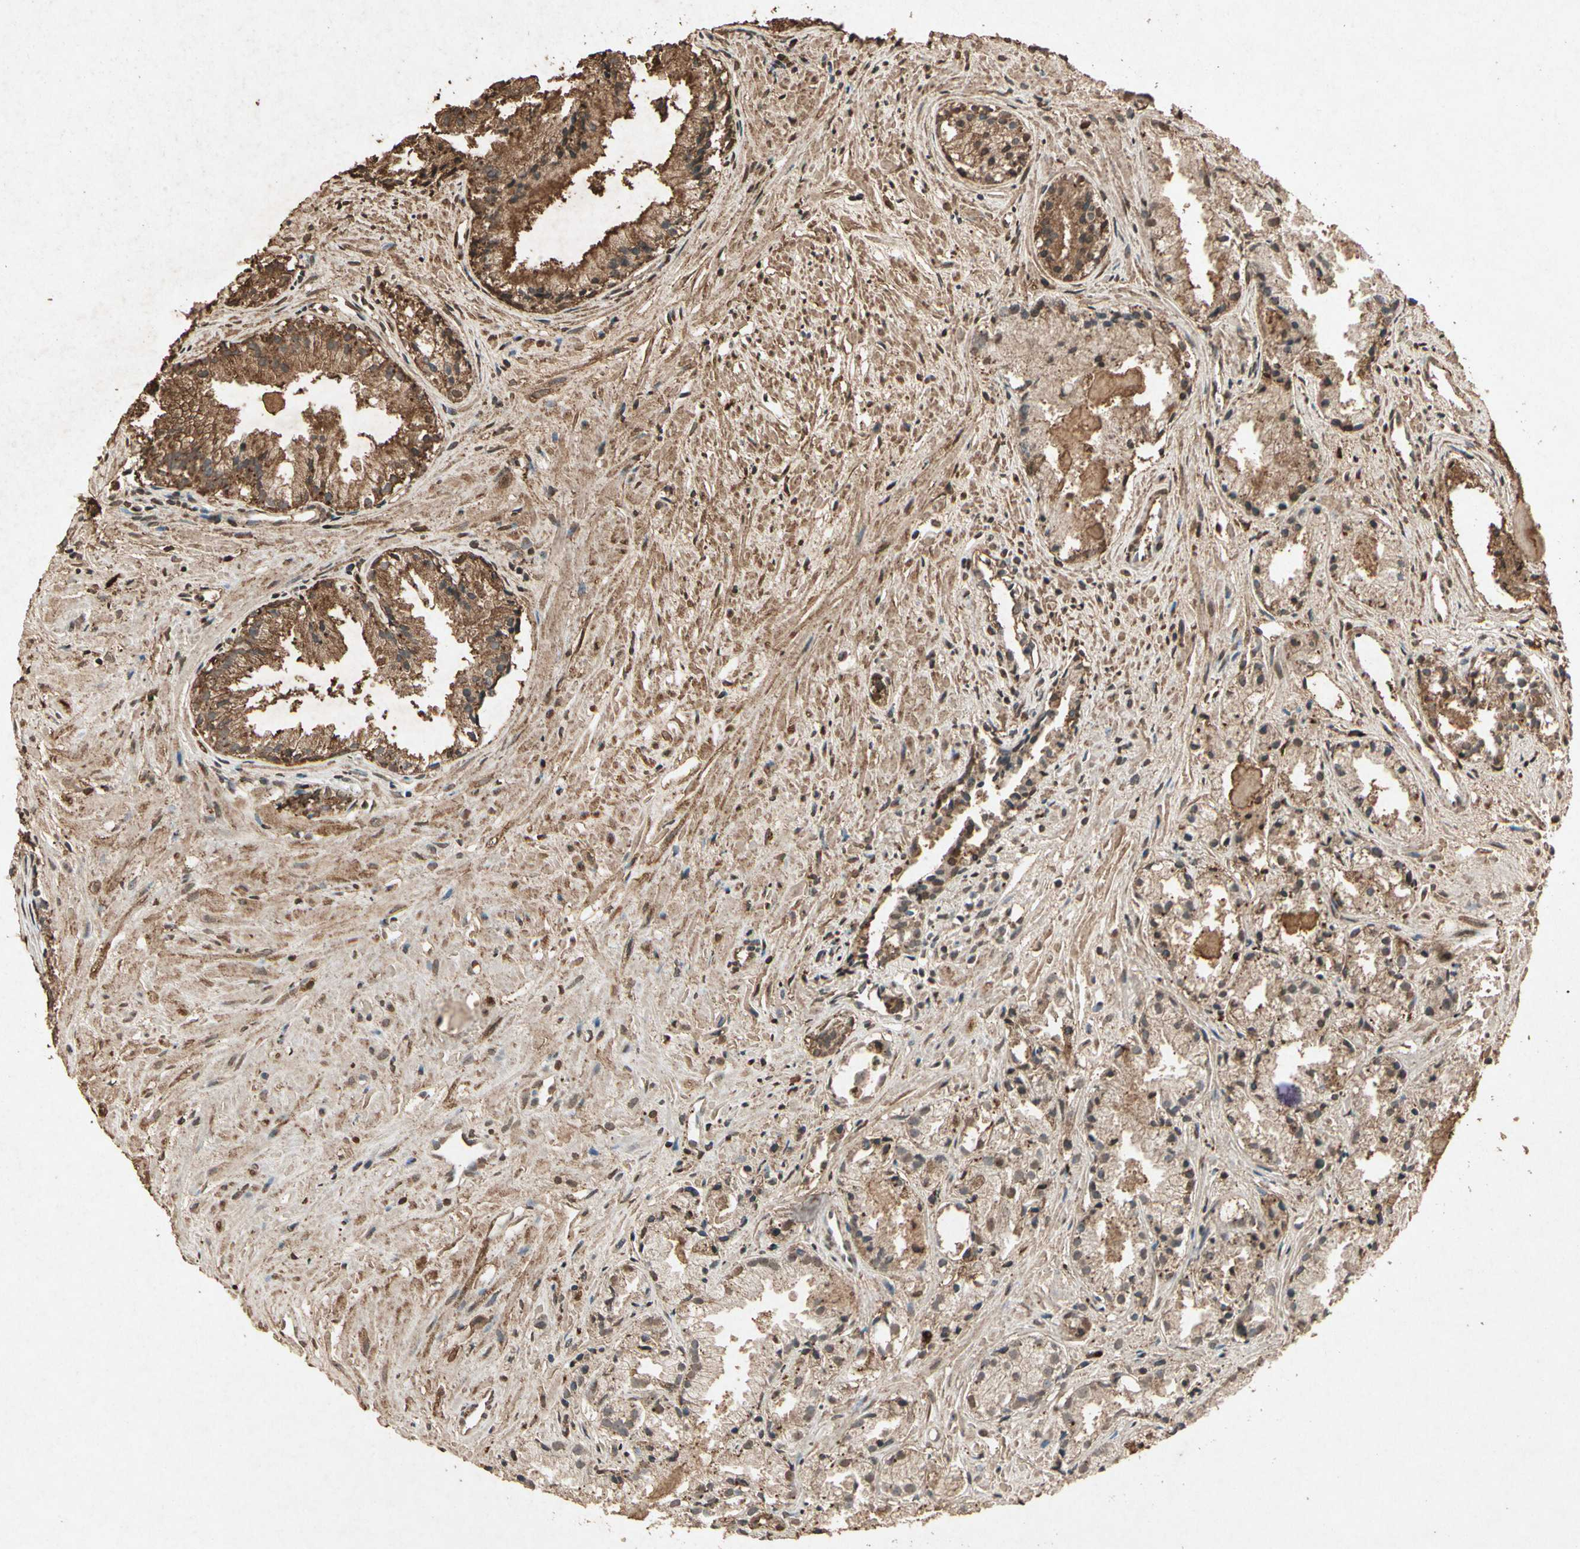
{"staining": {"intensity": "moderate", "quantity": "25%-75%", "location": "cytoplasmic/membranous"}, "tissue": "prostate cancer", "cell_type": "Tumor cells", "image_type": "cancer", "snomed": [{"axis": "morphology", "description": "Adenocarcinoma, Low grade"}, {"axis": "topography", "description": "Prostate"}], "caption": "Immunohistochemical staining of human prostate cancer reveals moderate cytoplasmic/membranous protein positivity in about 25%-75% of tumor cells. (IHC, brightfield microscopy, high magnification).", "gene": "GC", "patient": {"sex": "male", "age": 72}}